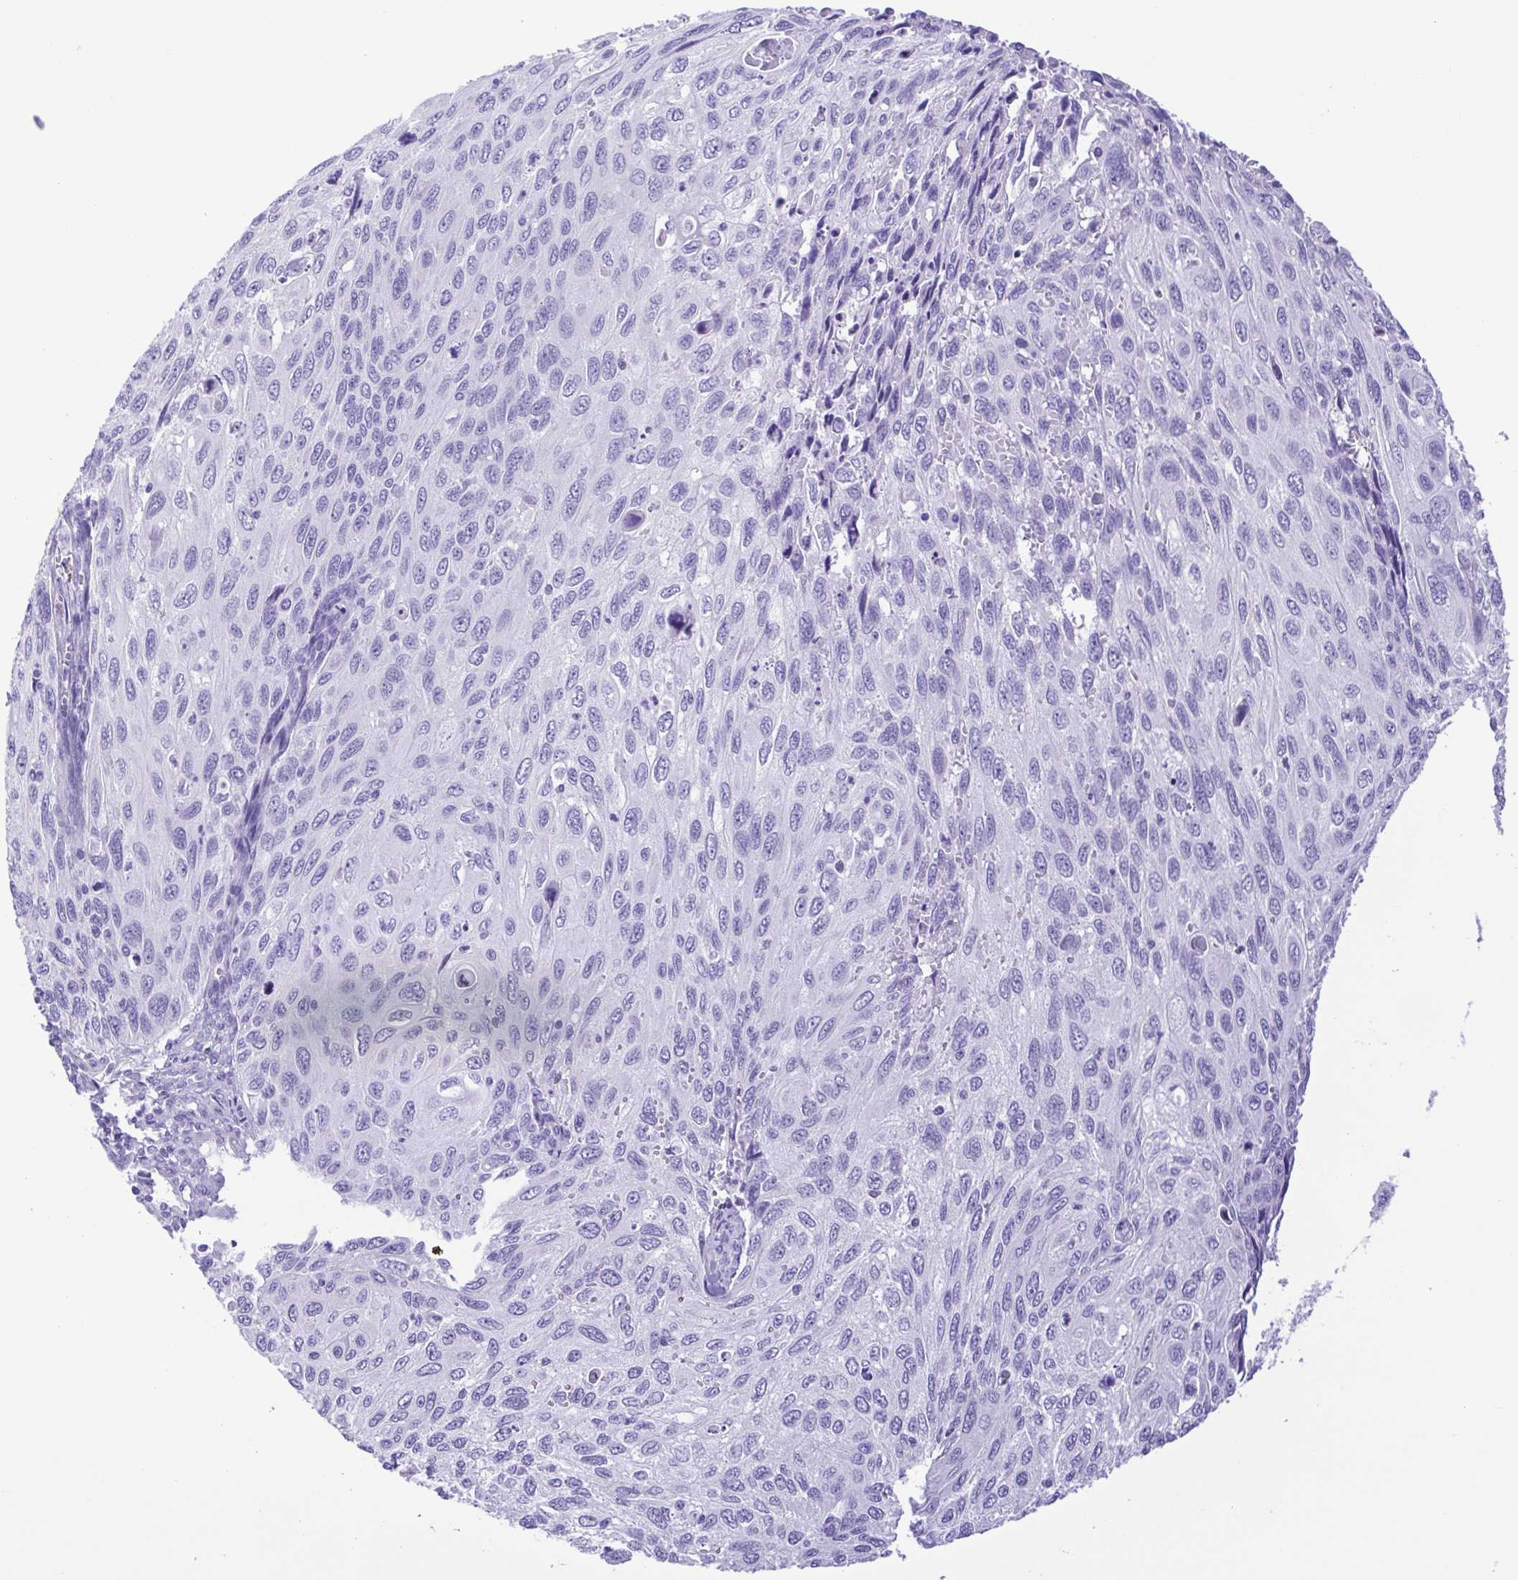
{"staining": {"intensity": "negative", "quantity": "none", "location": "none"}, "tissue": "cervical cancer", "cell_type": "Tumor cells", "image_type": "cancer", "snomed": [{"axis": "morphology", "description": "Squamous cell carcinoma, NOS"}, {"axis": "topography", "description": "Cervix"}], "caption": "Tumor cells show no significant expression in cervical cancer (squamous cell carcinoma).", "gene": "OVGP1", "patient": {"sex": "female", "age": 70}}